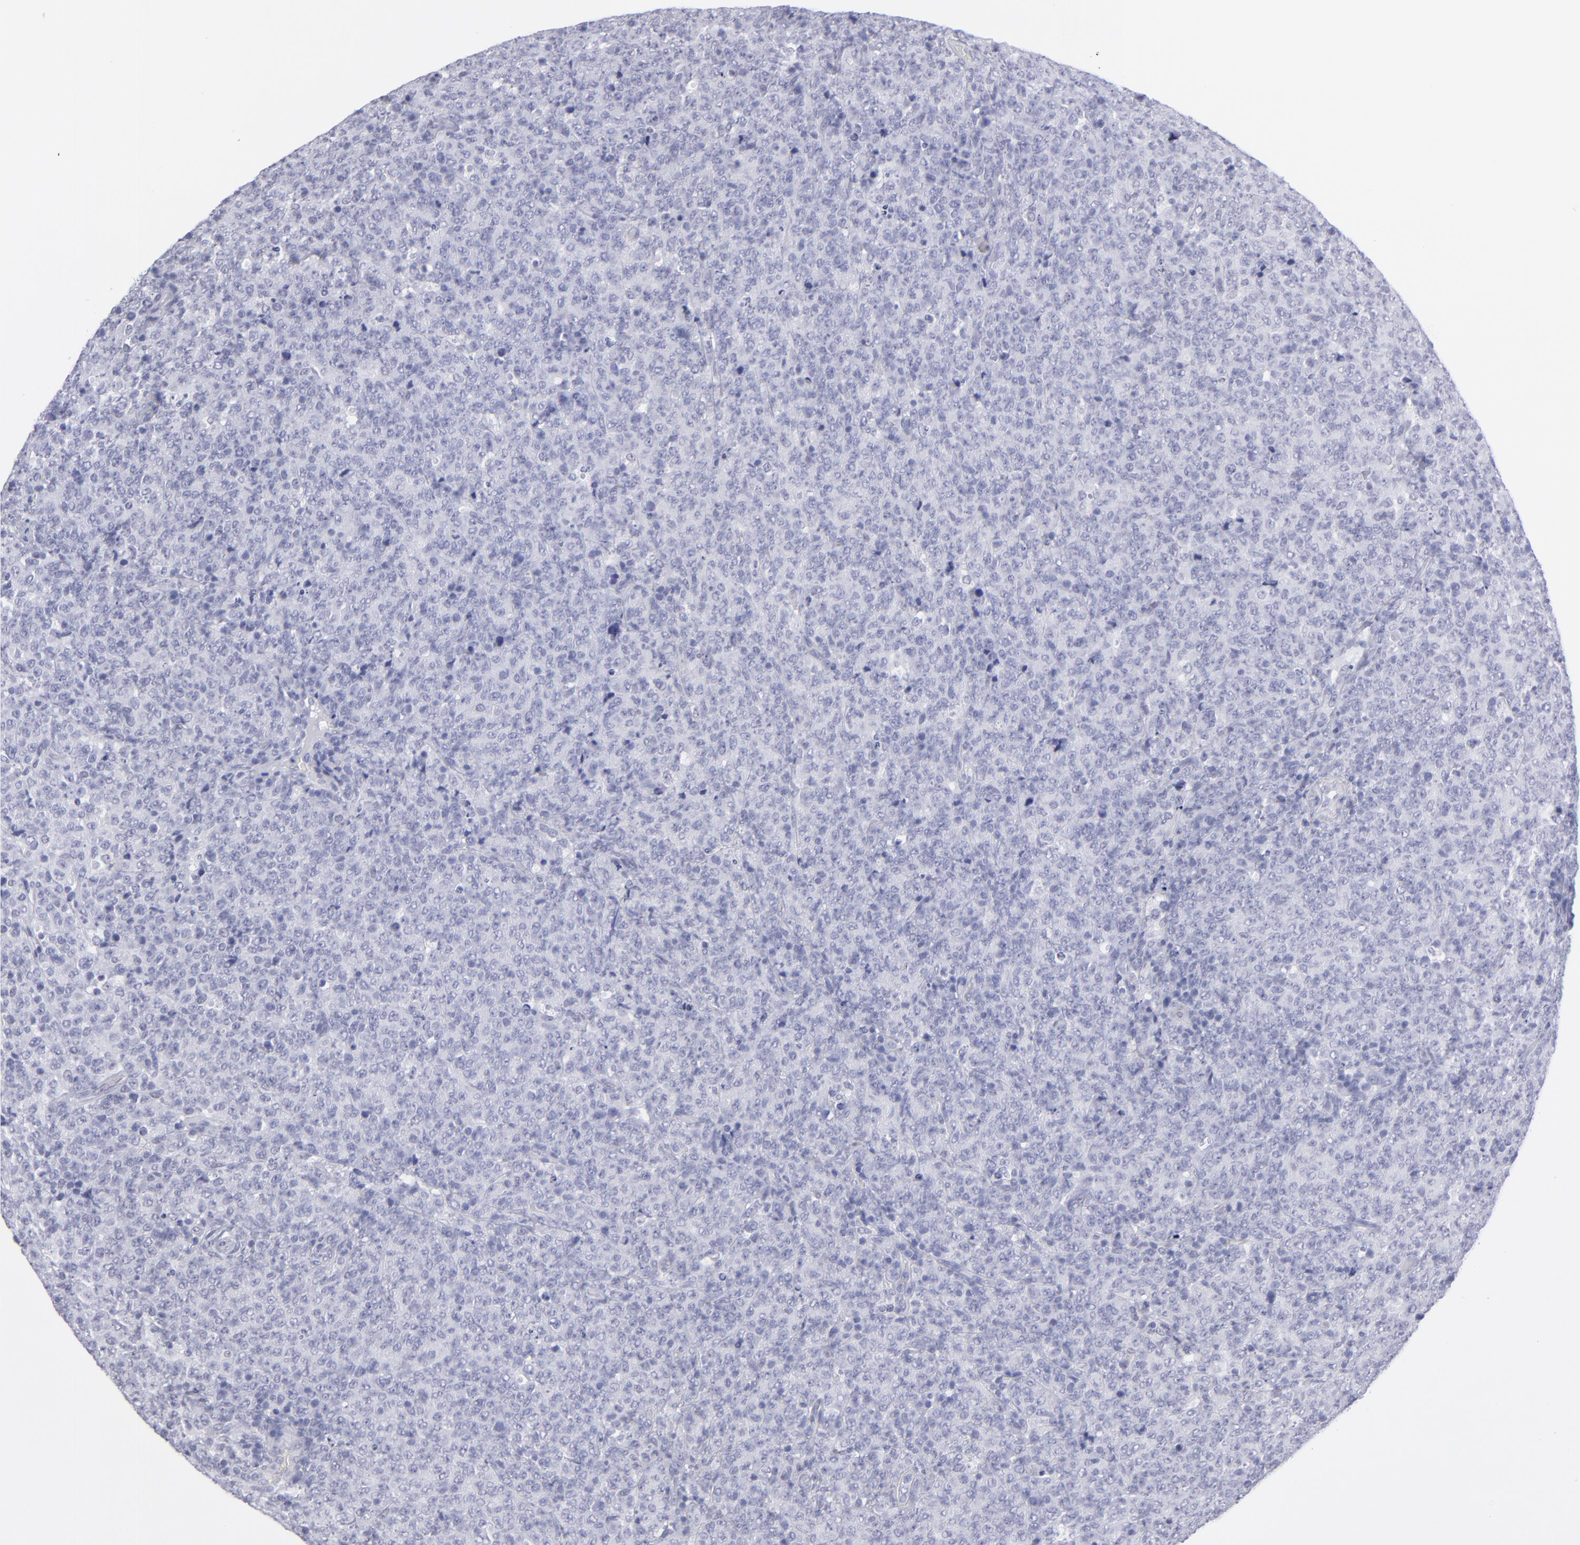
{"staining": {"intensity": "negative", "quantity": "none", "location": "none"}, "tissue": "lymphoma", "cell_type": "Tumor cells", "image_type": "cancer", "snomed": [{"axis": "morphology", "description": "Malignant lymphoma, non-Hodgkin's type, High grade"}, {"axis": "topography", "description": "Tonsil"}], "caption": "Tumor cells are negative for brown protein staining in lymphoma. Nuclei are stained in blue.", "gene": "ALDOB", "patient": {"sex": "female", "age": 36}}